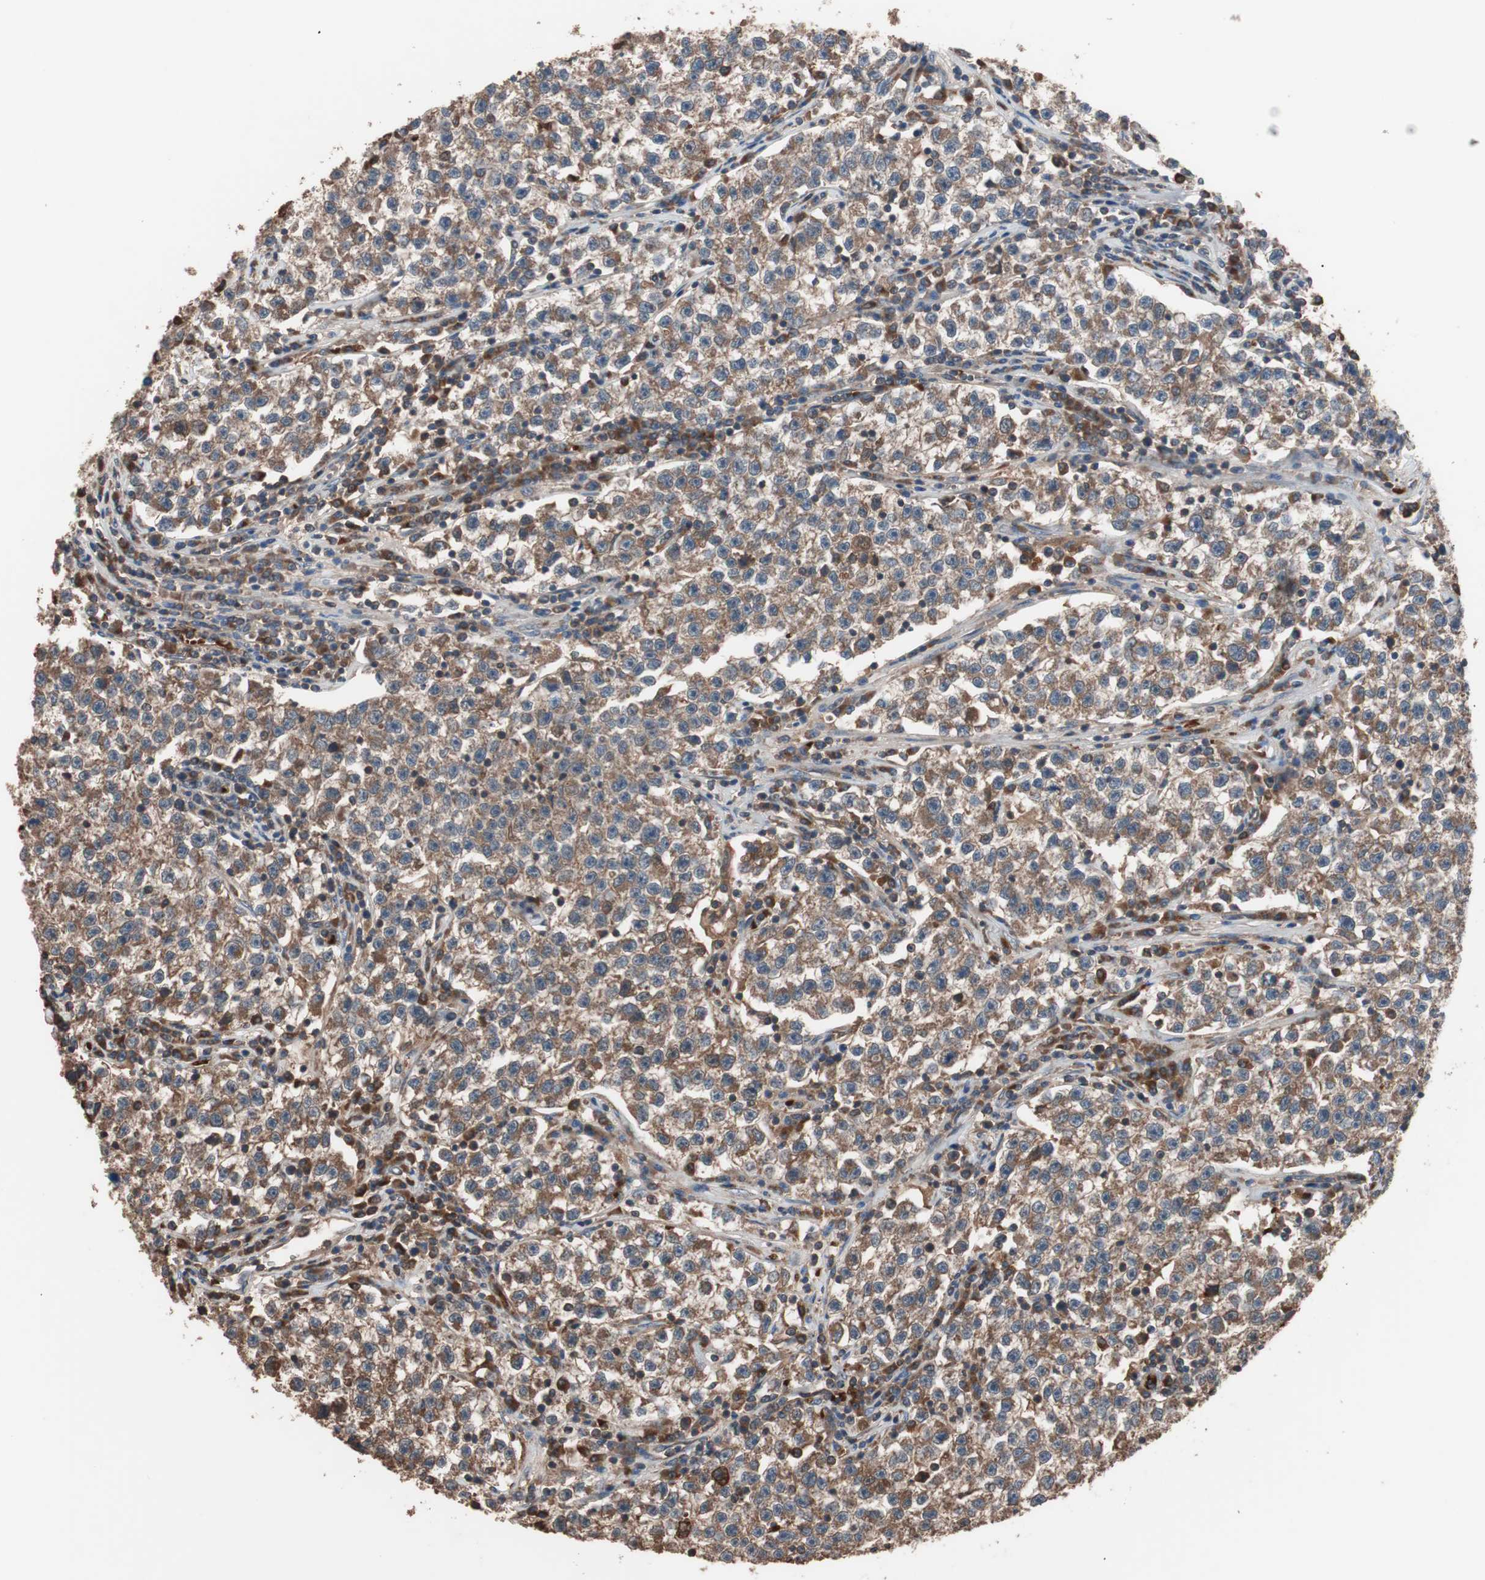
{"staining": {"intensity": "moderate", "quantity": ">75%", "location": "cytoplasmic/membranous"}, "tissue": "testis cancer", "cell_type": "Tumor cells", "image_type": "cancer", "snomed": [{"axis": "morphology", "description": "Seminoma, NOS"}, {"axis": "topography", "description": "Testis"}], "caption": "Seminoma (testis) tissue shows moderate cytoplasmic/membranous expression in approximately >75% of tumor cells", "gene": "GLYCTK", "patient": {"sex": "male", "age": 22}}